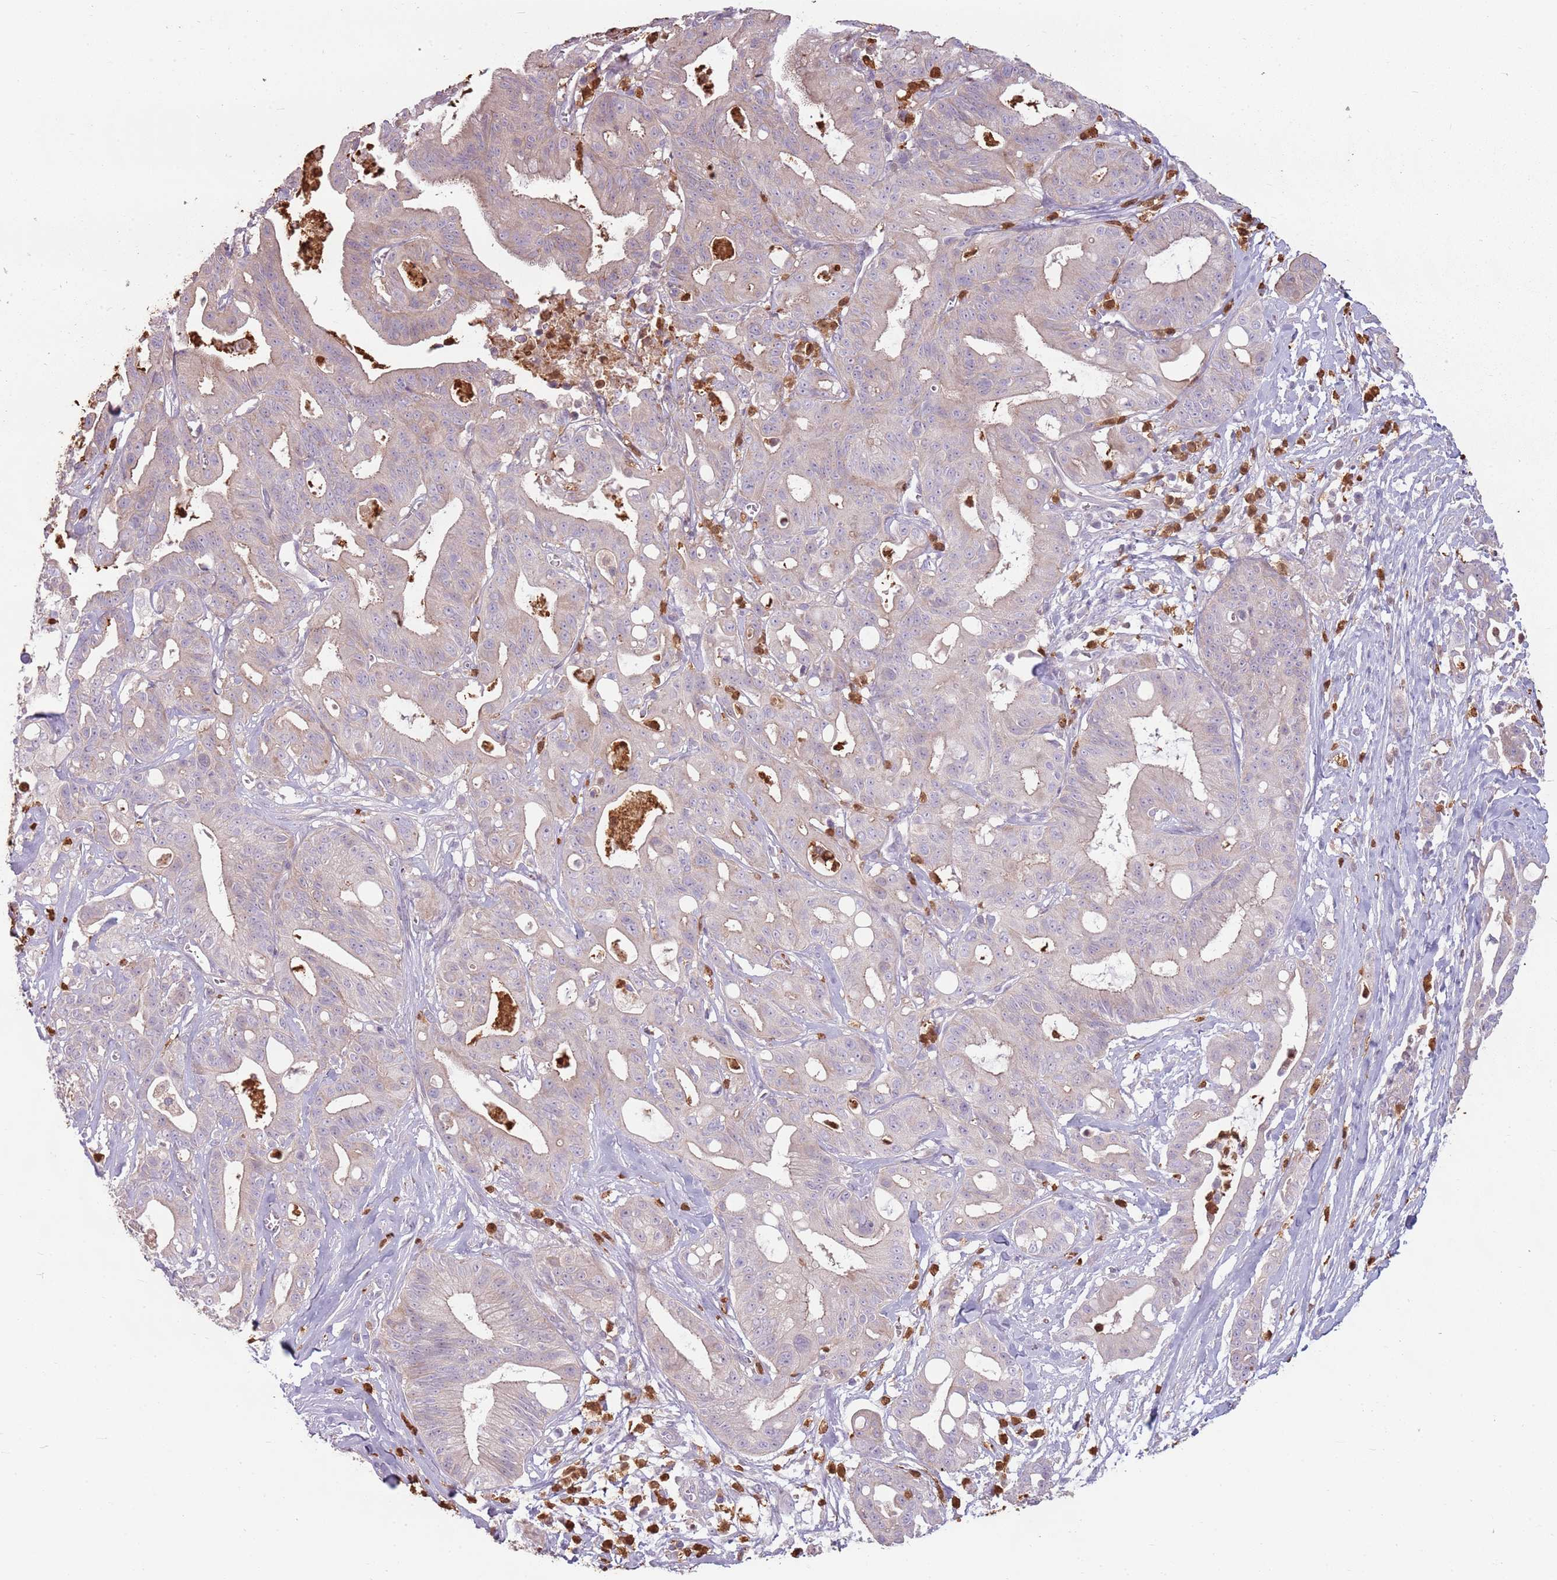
{"staining": {"intensity": "negative", "quantity": "none", "location": "none"}, "tissue": "ovarian cancer", "cell_type": "Tumor cells", "image_type": "cancer", "snomed": [{"axis": "morphology", "description": "Cystadenocarcinoma, mucinous, NOS"}, {"axis": "topography", "description": "Ovary"}], "caption": "This is an IHC image of human ovarian mucinous cystadenocarcinoma. There is no positivity in tumor cells.", "gene": "SPAG4", "patient": {"sex": "female", "age": 70}}